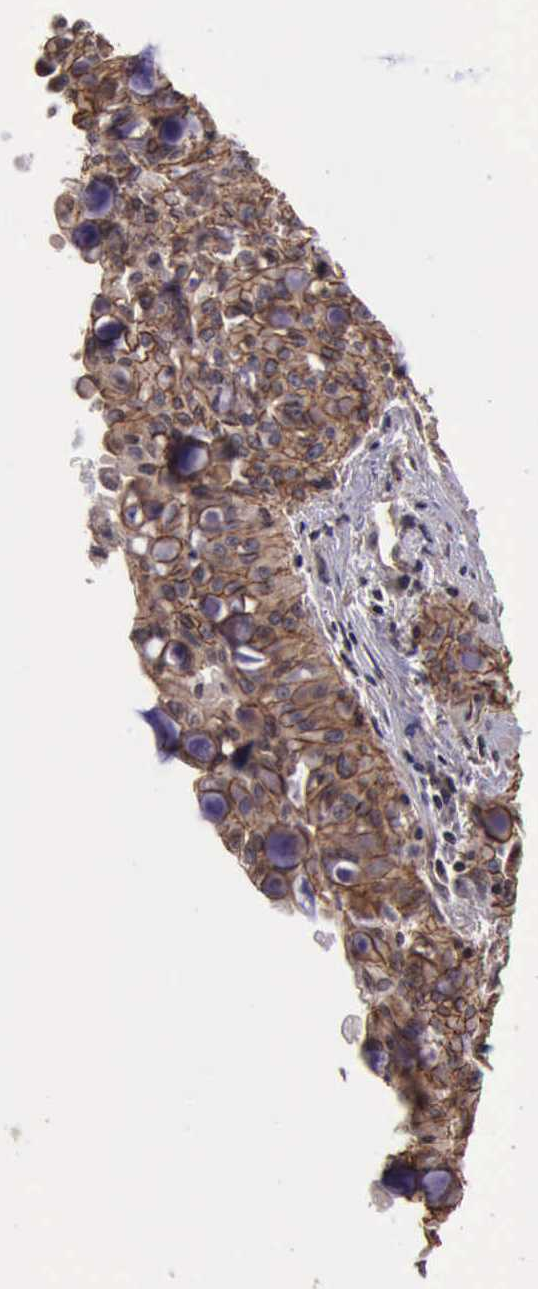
{"staining": {"intensity": "moderate", "quantity": ">75%", "location": "cytoplasmic/membranous"}, "tissue": "lung cancer", "cell_type": "Tumor cells", "image_type": "cancer", "snomed": [{"axis": "morphology", "description": "Adenocarcinoma, NOS"}, {"axis": "topography", "description": "Lung"}], "caption": "Immunohistochemical staining of human lung cancer (adenocarcinoma) exhibits medium levels of moderate cytoplasmic/membranous expression in approximately >75% of tumor cells.", "gene": "CTNNB1", "patient": {"sex": "female", "age": 44}}